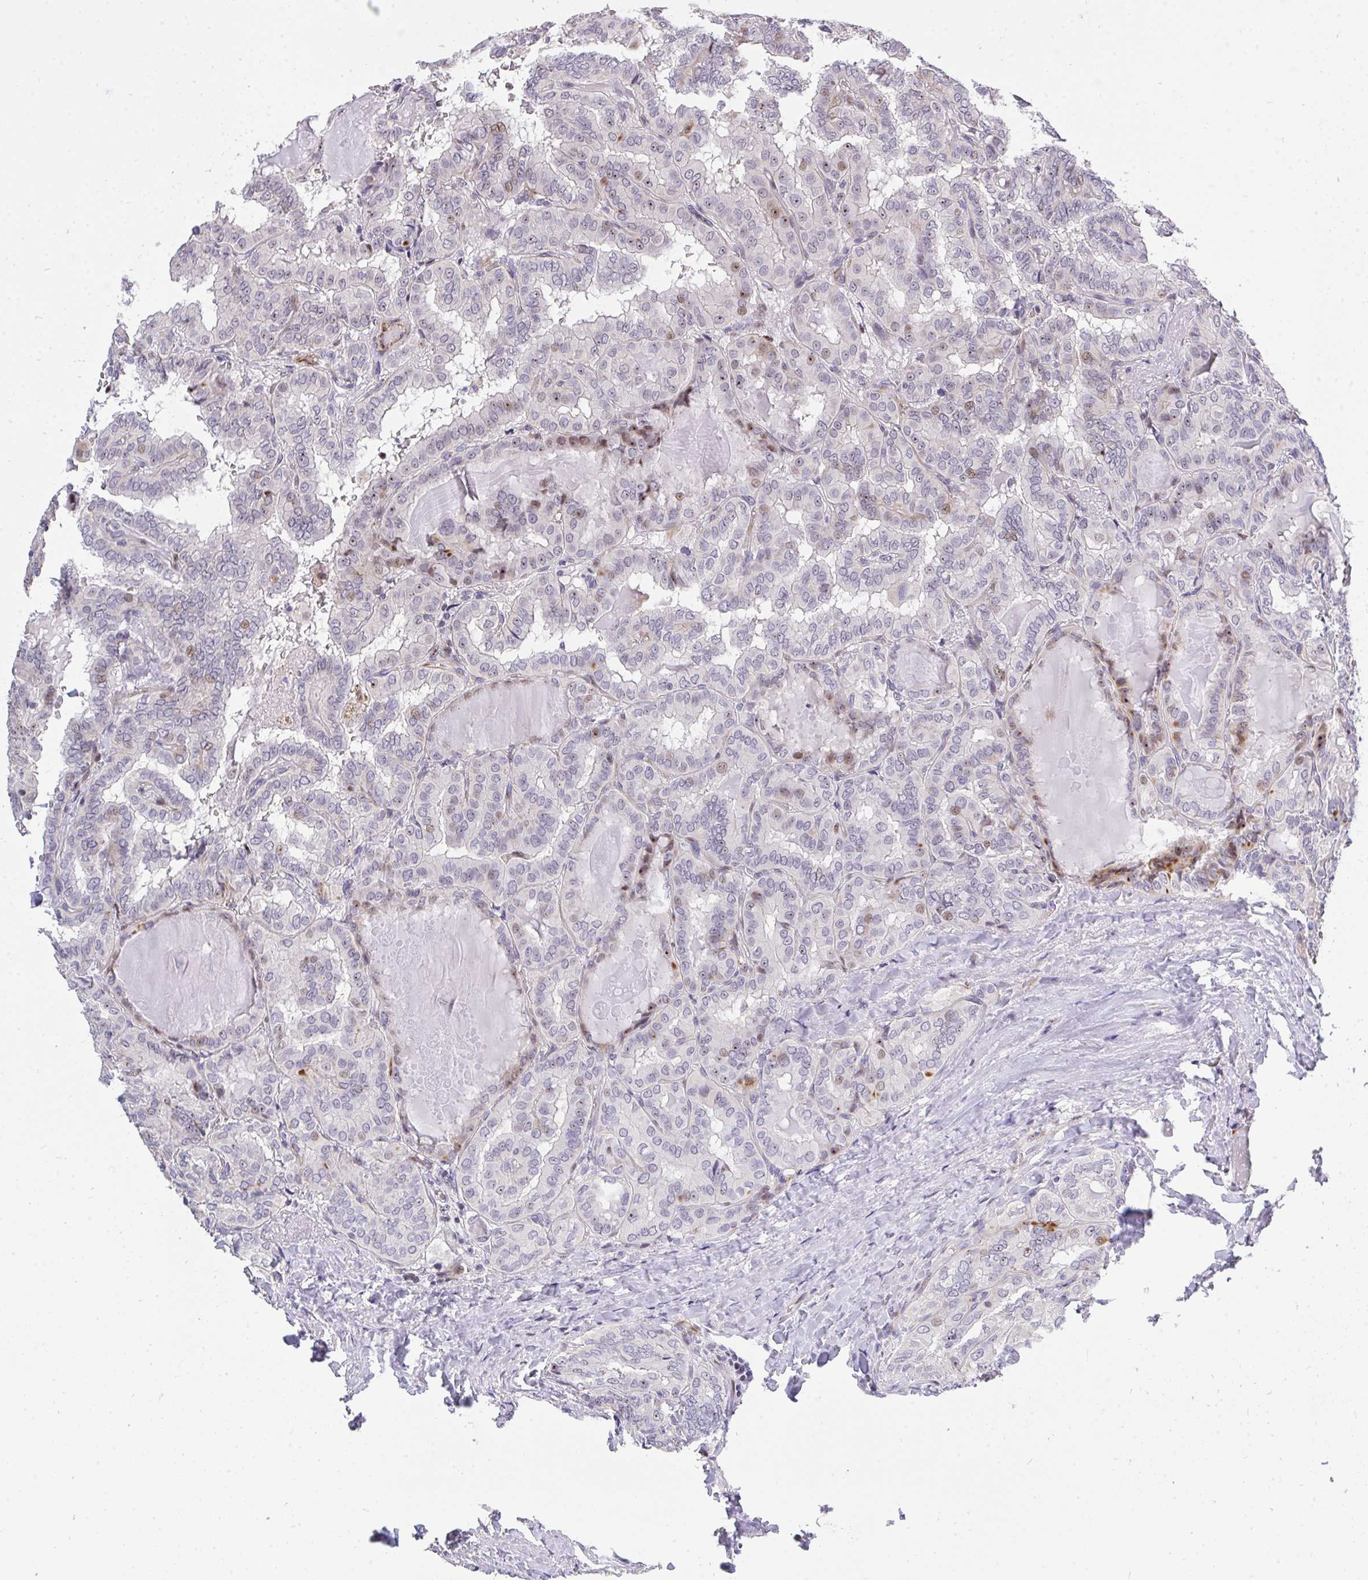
{"staining": {"intensity": "moderate", "quantity": "<25%", "location": "nuclear"}, "tissue": "thyroid cancer", "cell_type": "Tumor cells", "image_type": "cancer", "snomed": [{"axis": "morphology", "description": "Papillary adenocarcinoma, NOS"}, {"axis": "topography", "description": "Thyroid gland"}], "caption": "The micrograph exhibits staining of thyroid cancer (papillary adenocarcinoma), revealing moderate nuclear protein positivity (brown color) within tumor cells. The staining was performed using DAB (3,3'-diaminobenzidine), with brown indicating positive protein expression. Nuclei are stained blue with hematoxylin.", "gene": "PLPPR3", "patient": {"sex": "female", "age": 46}}